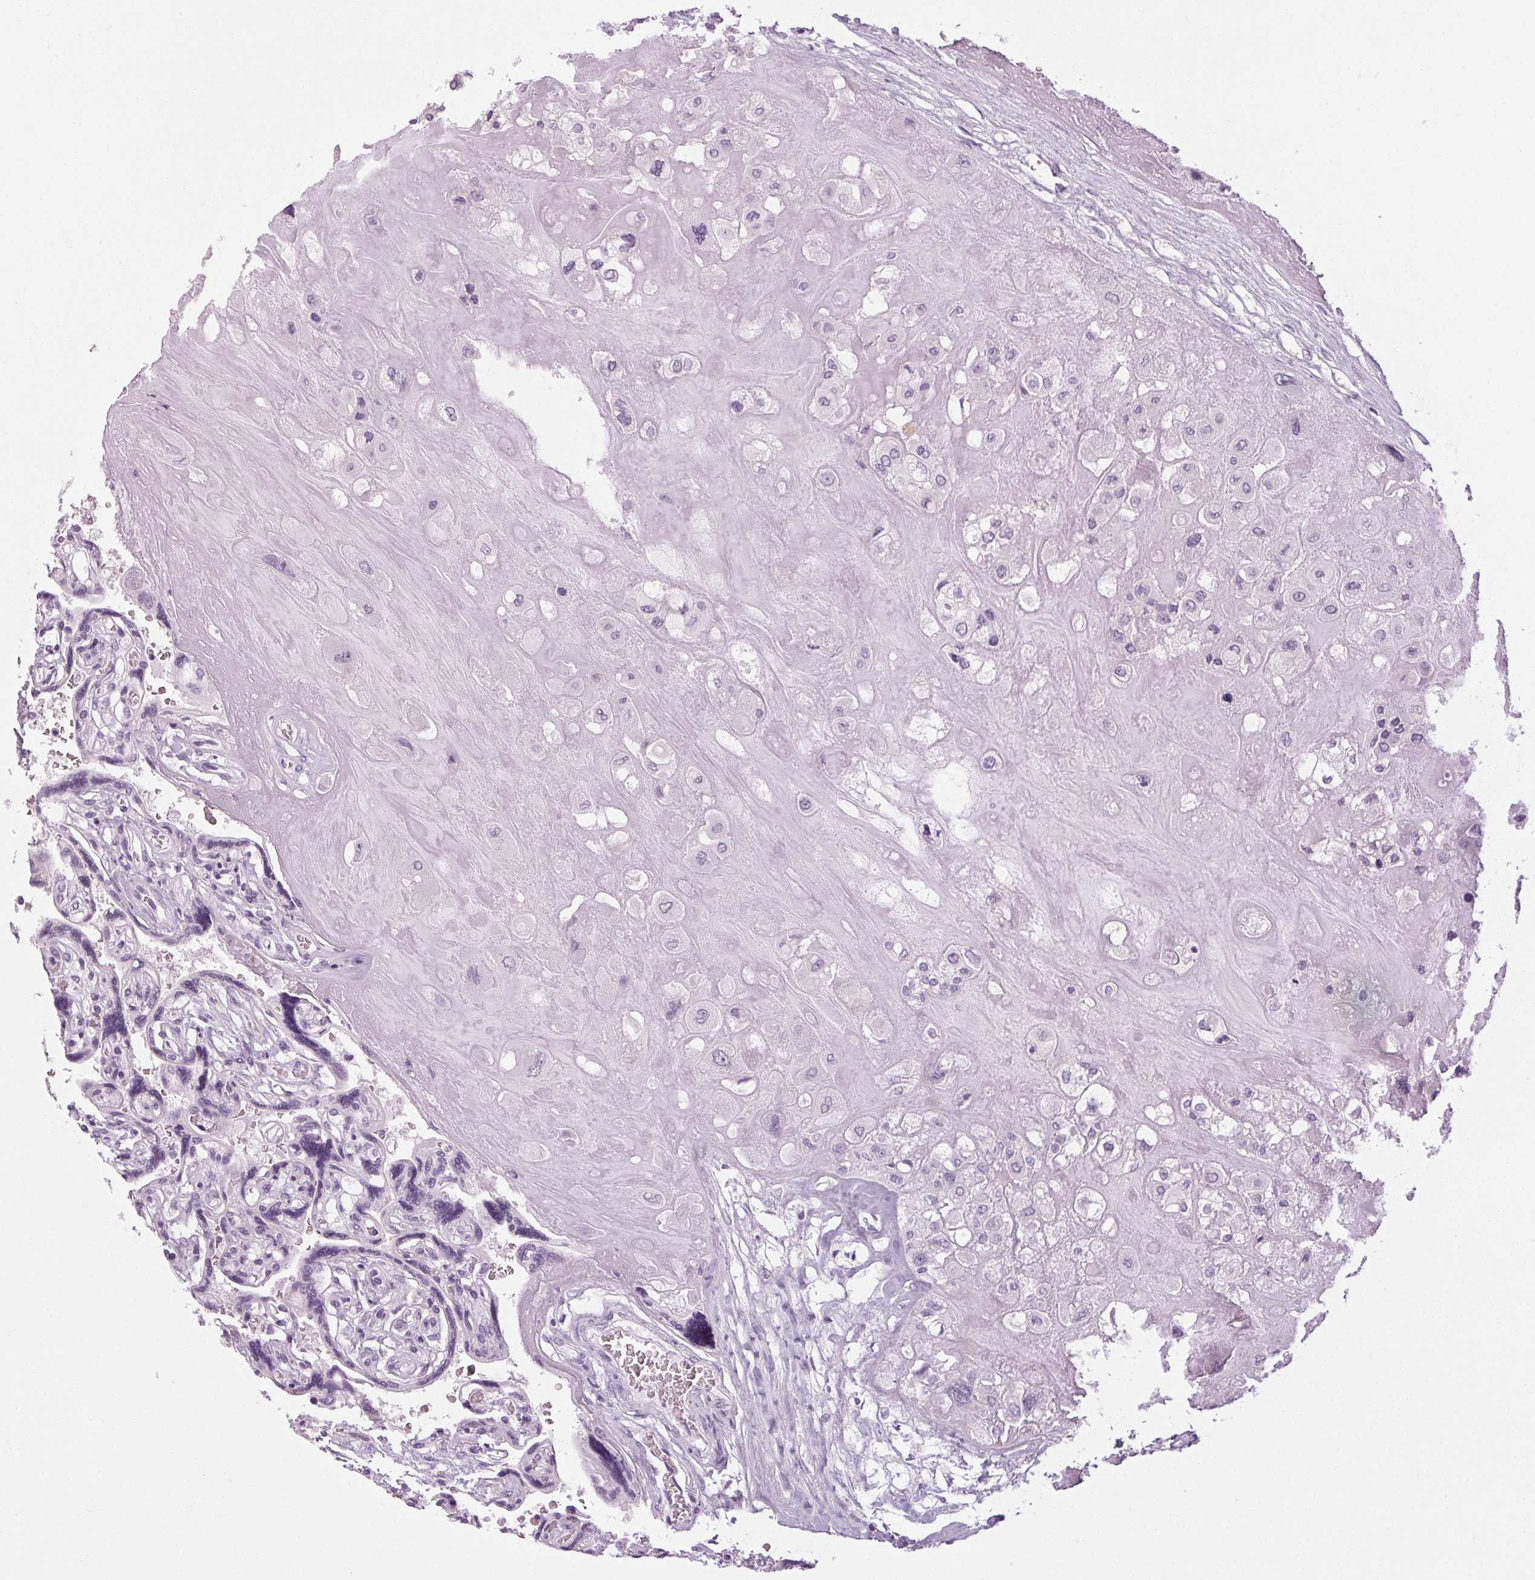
{"staining": {"intensity": "negative", "quantity": "none", "location": "none"}, "tissue": "placenta", "cell_type": "Decidual cells", "image_type": "normal", "snomed": [{"axis": "morphology", "description": "Normal tissue, NOS"}, {"axis": "topography", "description": "Placenta"}], "caption": "Immunohistochemistry (IHC) micrograph of unremarkable human placenta stained for a protein (brown), which exhibits no staining in decidual cells. Brightfield microscopy of immunohistochemistry (IHC) stained with DAB (3,3'-diaminobenzidine) (brown) and hematoxylin (blue), captured at high magnification.", "gene": "POMC", "patient": {"sex": "female", "age": 32}}